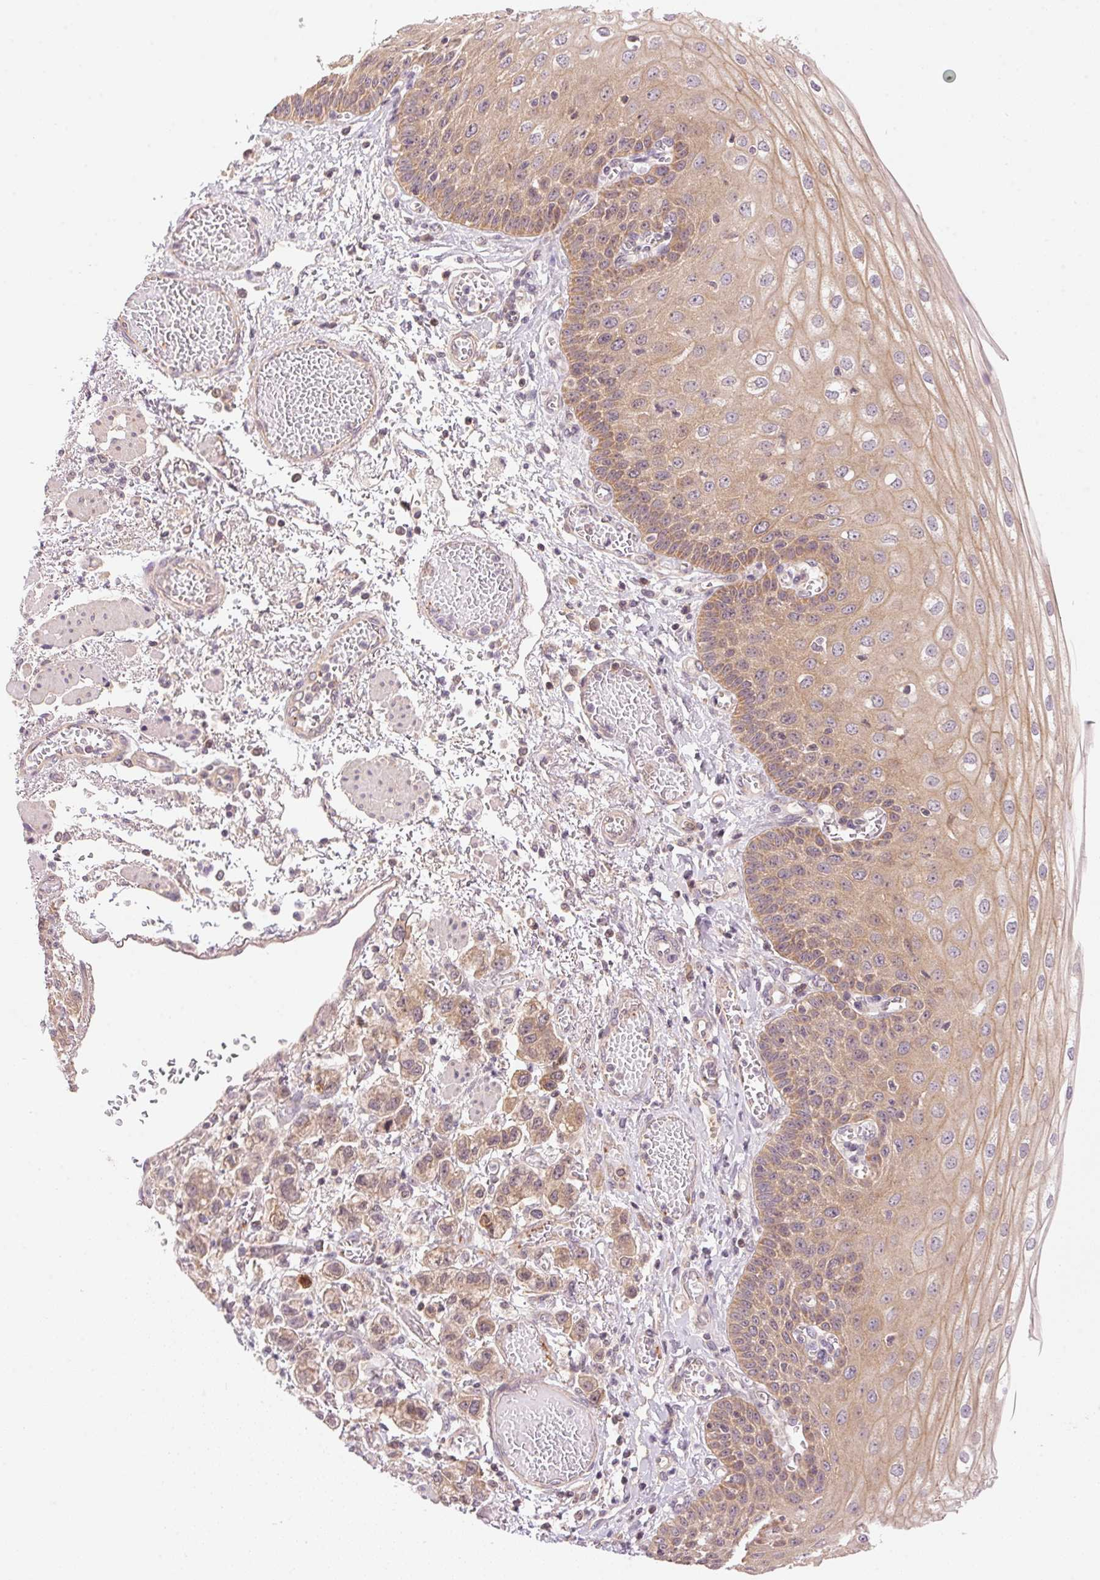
{"staining": {"intensity": "moderate", "quantity": ">75%", "location": "cytoplasmic/membranous"}, "tissue": "esophagus", "cell_type": "Squamous epithelial cells", "image_type": "normal", "snomed": [{"axis": "morphology", "description": "Normal tissue, NOS"}, {"axis": "morphology", "description": "Adenocarcinoma, NOS"}, {"axis": "topography", "description": "Esophagus"}], "caption": "Squamous epithelial cells exhibit medium levels of moderate cytoplasmic/membranous positivity in approximately >75% of cells in benign human esophagus.", "gene": "BNIP5", "patient": {"sex": "male", "age": 81}}